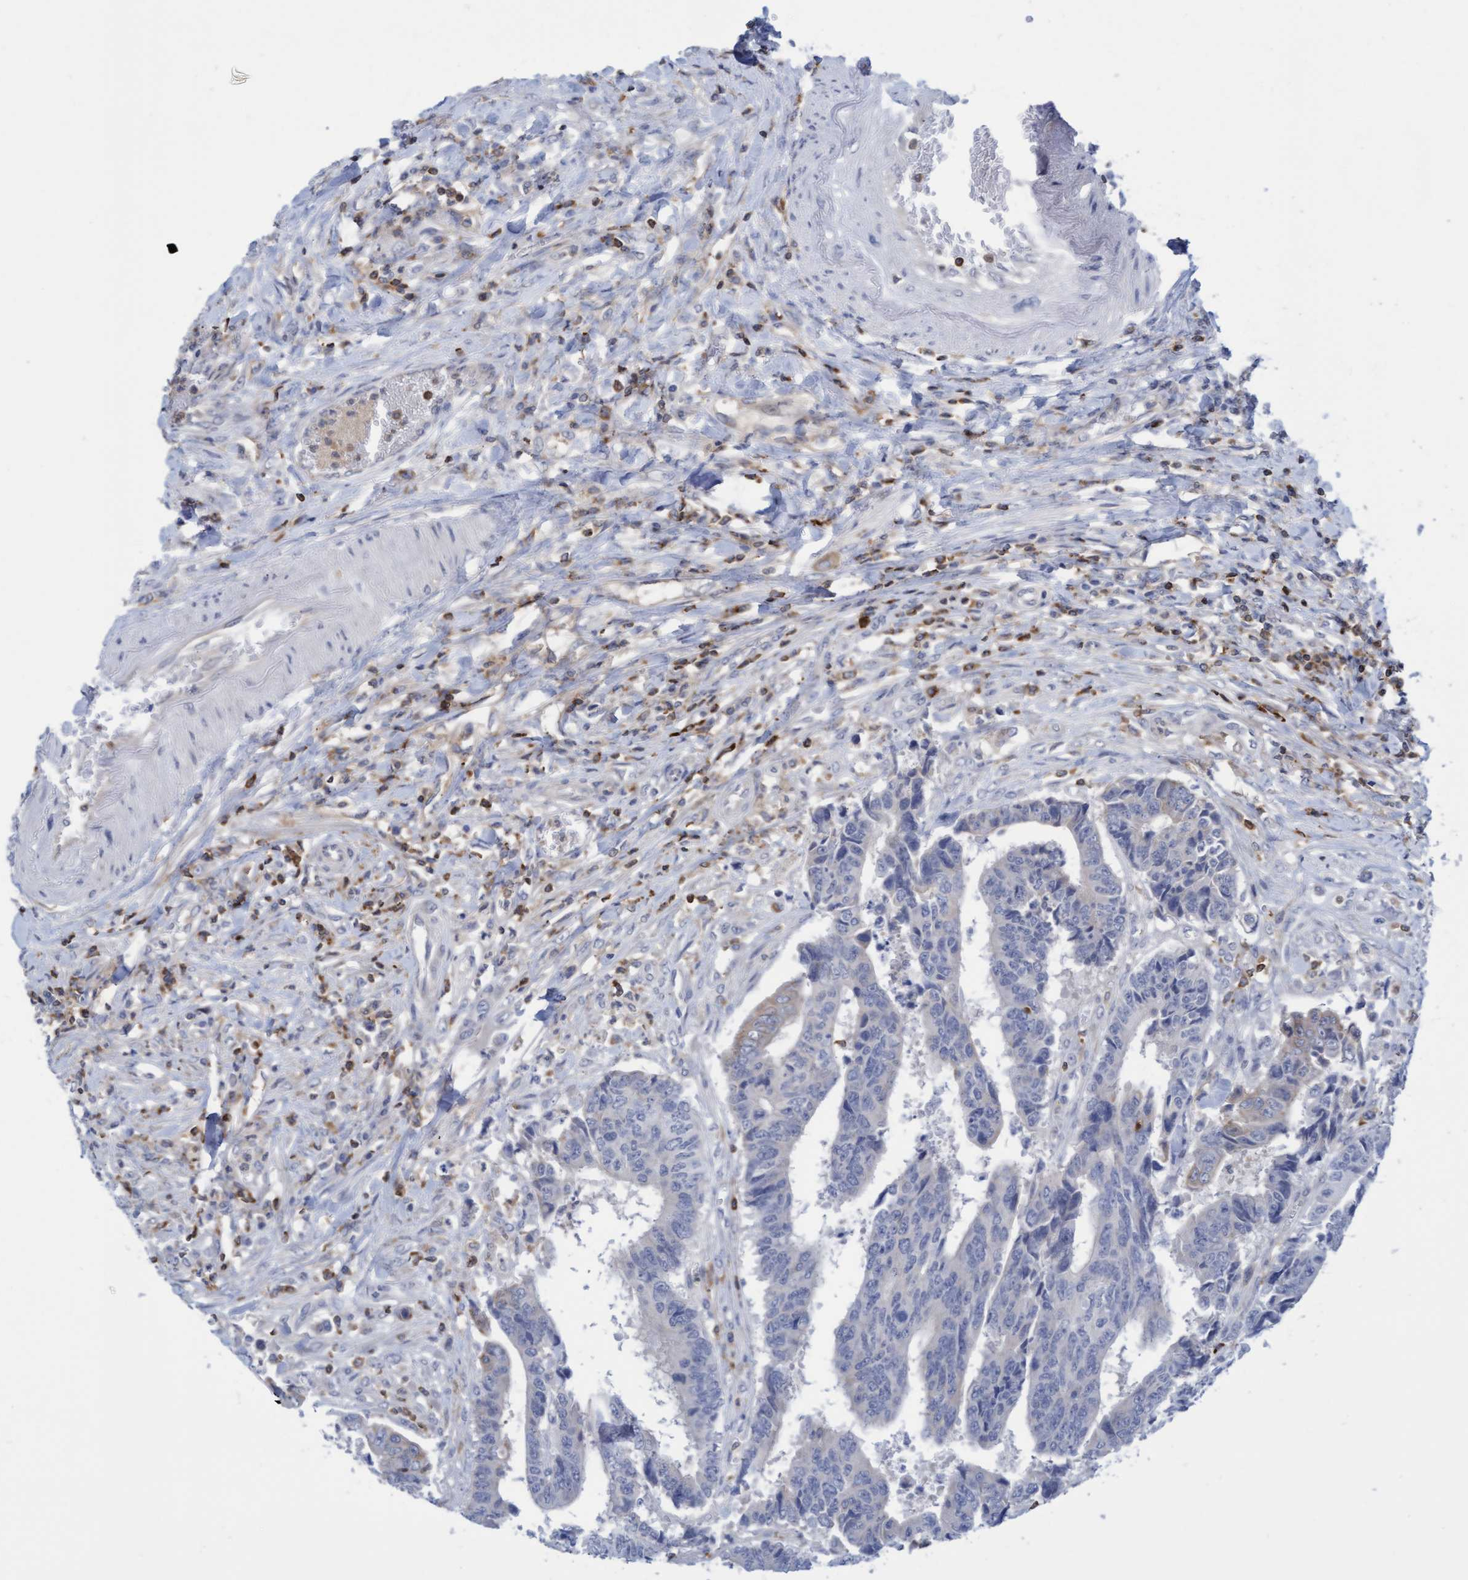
{"staining": {"intensity": "negative", "quantity": "none", "location": "none"}, "tissue": "colorectal cancer", "cell_type": "Tumor cells", "image_type": "cancer", "snomed": [{"axis": "morphology", "description": "Adenocarcinoma, NOS"}, {"axis": "topography", "description": "Rectum"}], "caption": "DAB (3,3'-diaminobenzidine) immunohistochemical staining of colorectal cancer (adenocarcinoma) demonstrates no significant staining in tumor cells.", "gene": "FNBP1", "patient": {"sex": "male", "age": 84}}